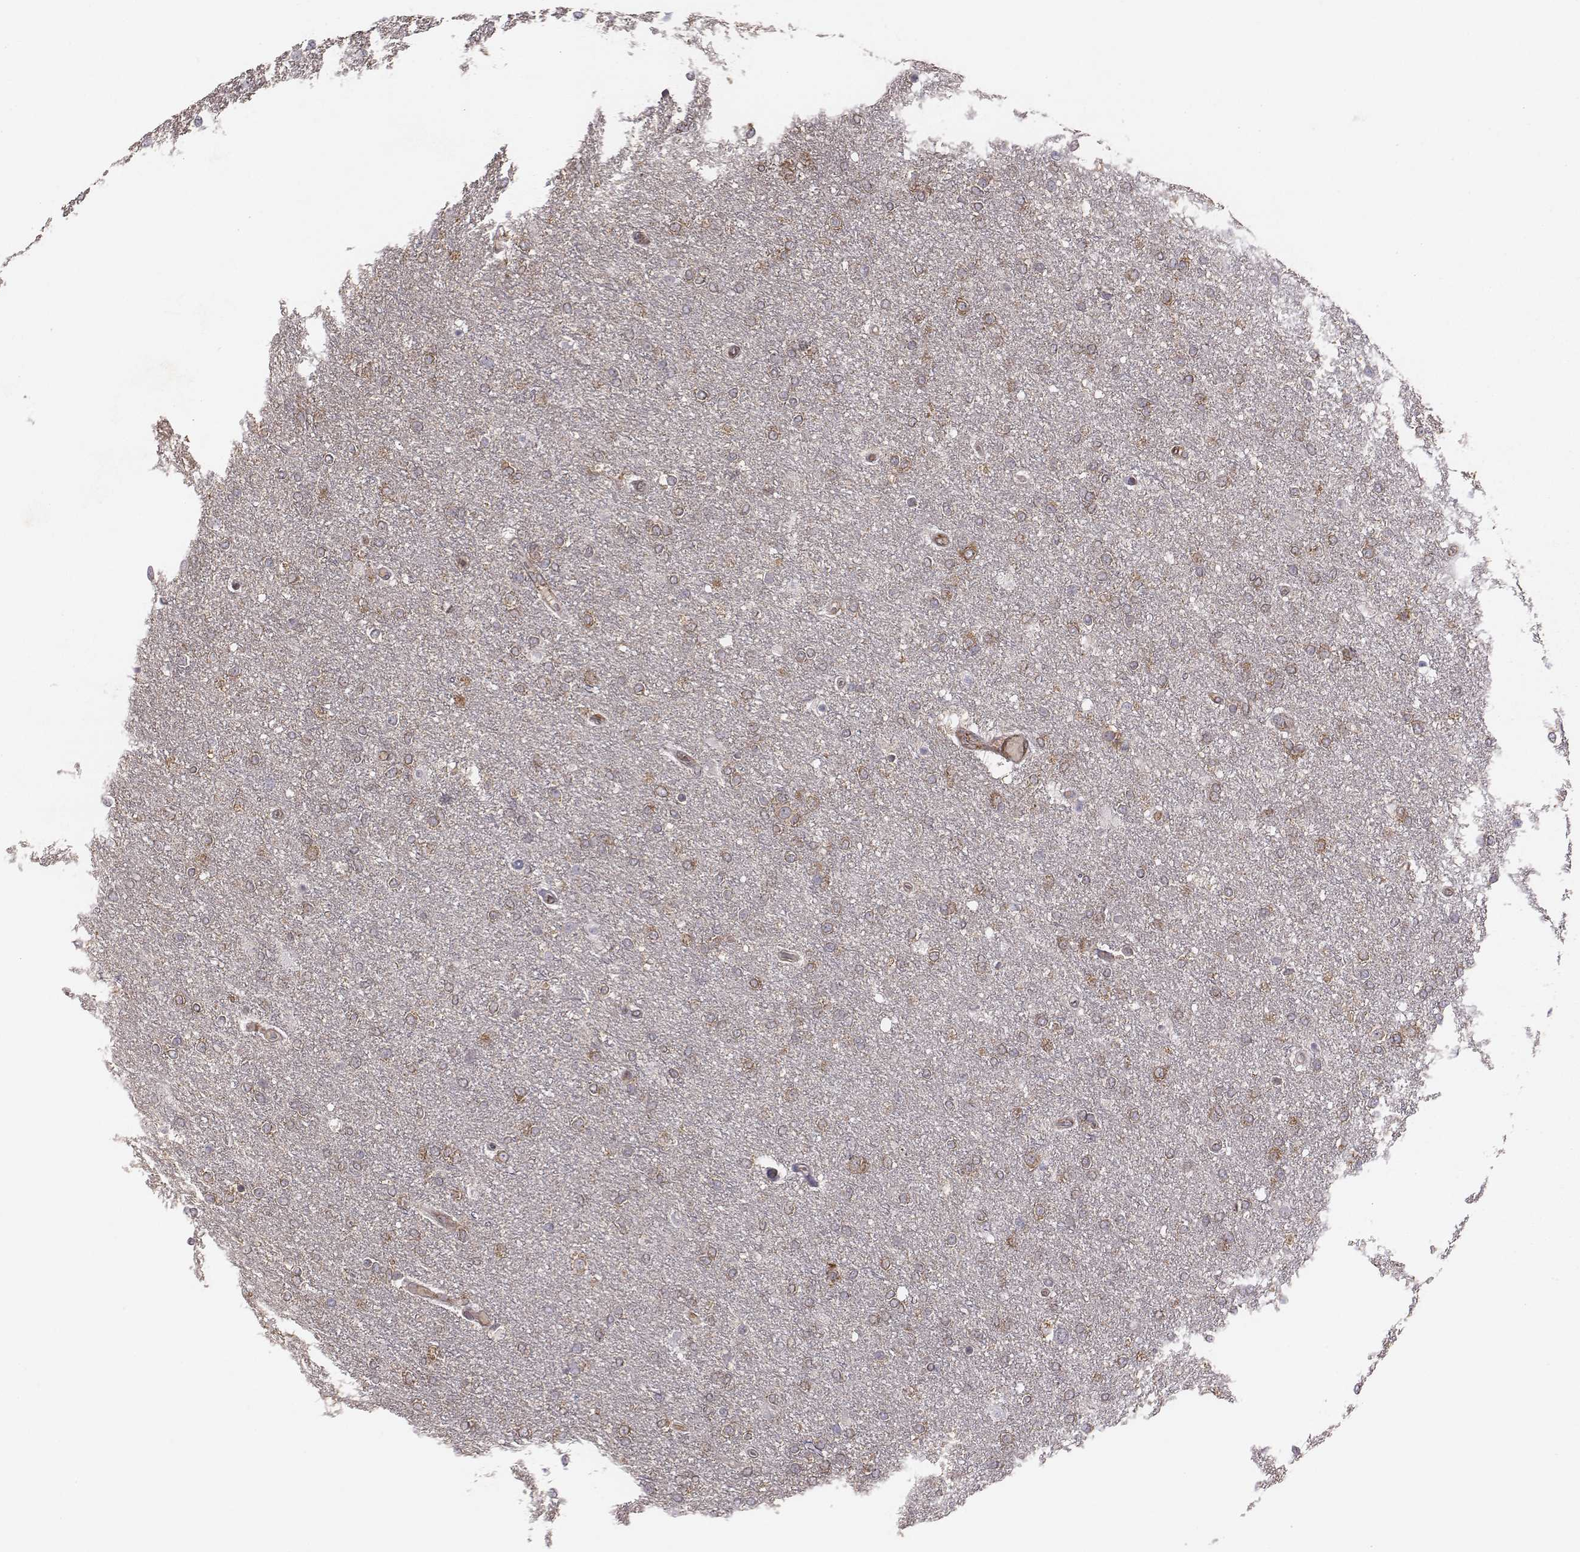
{"staining": {"intensity": "weak", "quantity": "25%-75%", "location": "cytoplasmic/membranous"}, "tissue": "glioma", "cell_type": "Tumor cells", "image_type": "cancer", "snomed": [{"axis": "morphology", "description": "Glioma, malignant, High grade"}, {"axis": "topography", "description": "Brain"}], "caption": "Human glioma stained for a protein (brown) demonstrates weak cytoplasmic/membranous positive staining in about 25%-75% of tumor cells.", "gene": "TXLNA", "patient": {"sex": "female", "age": 61}}